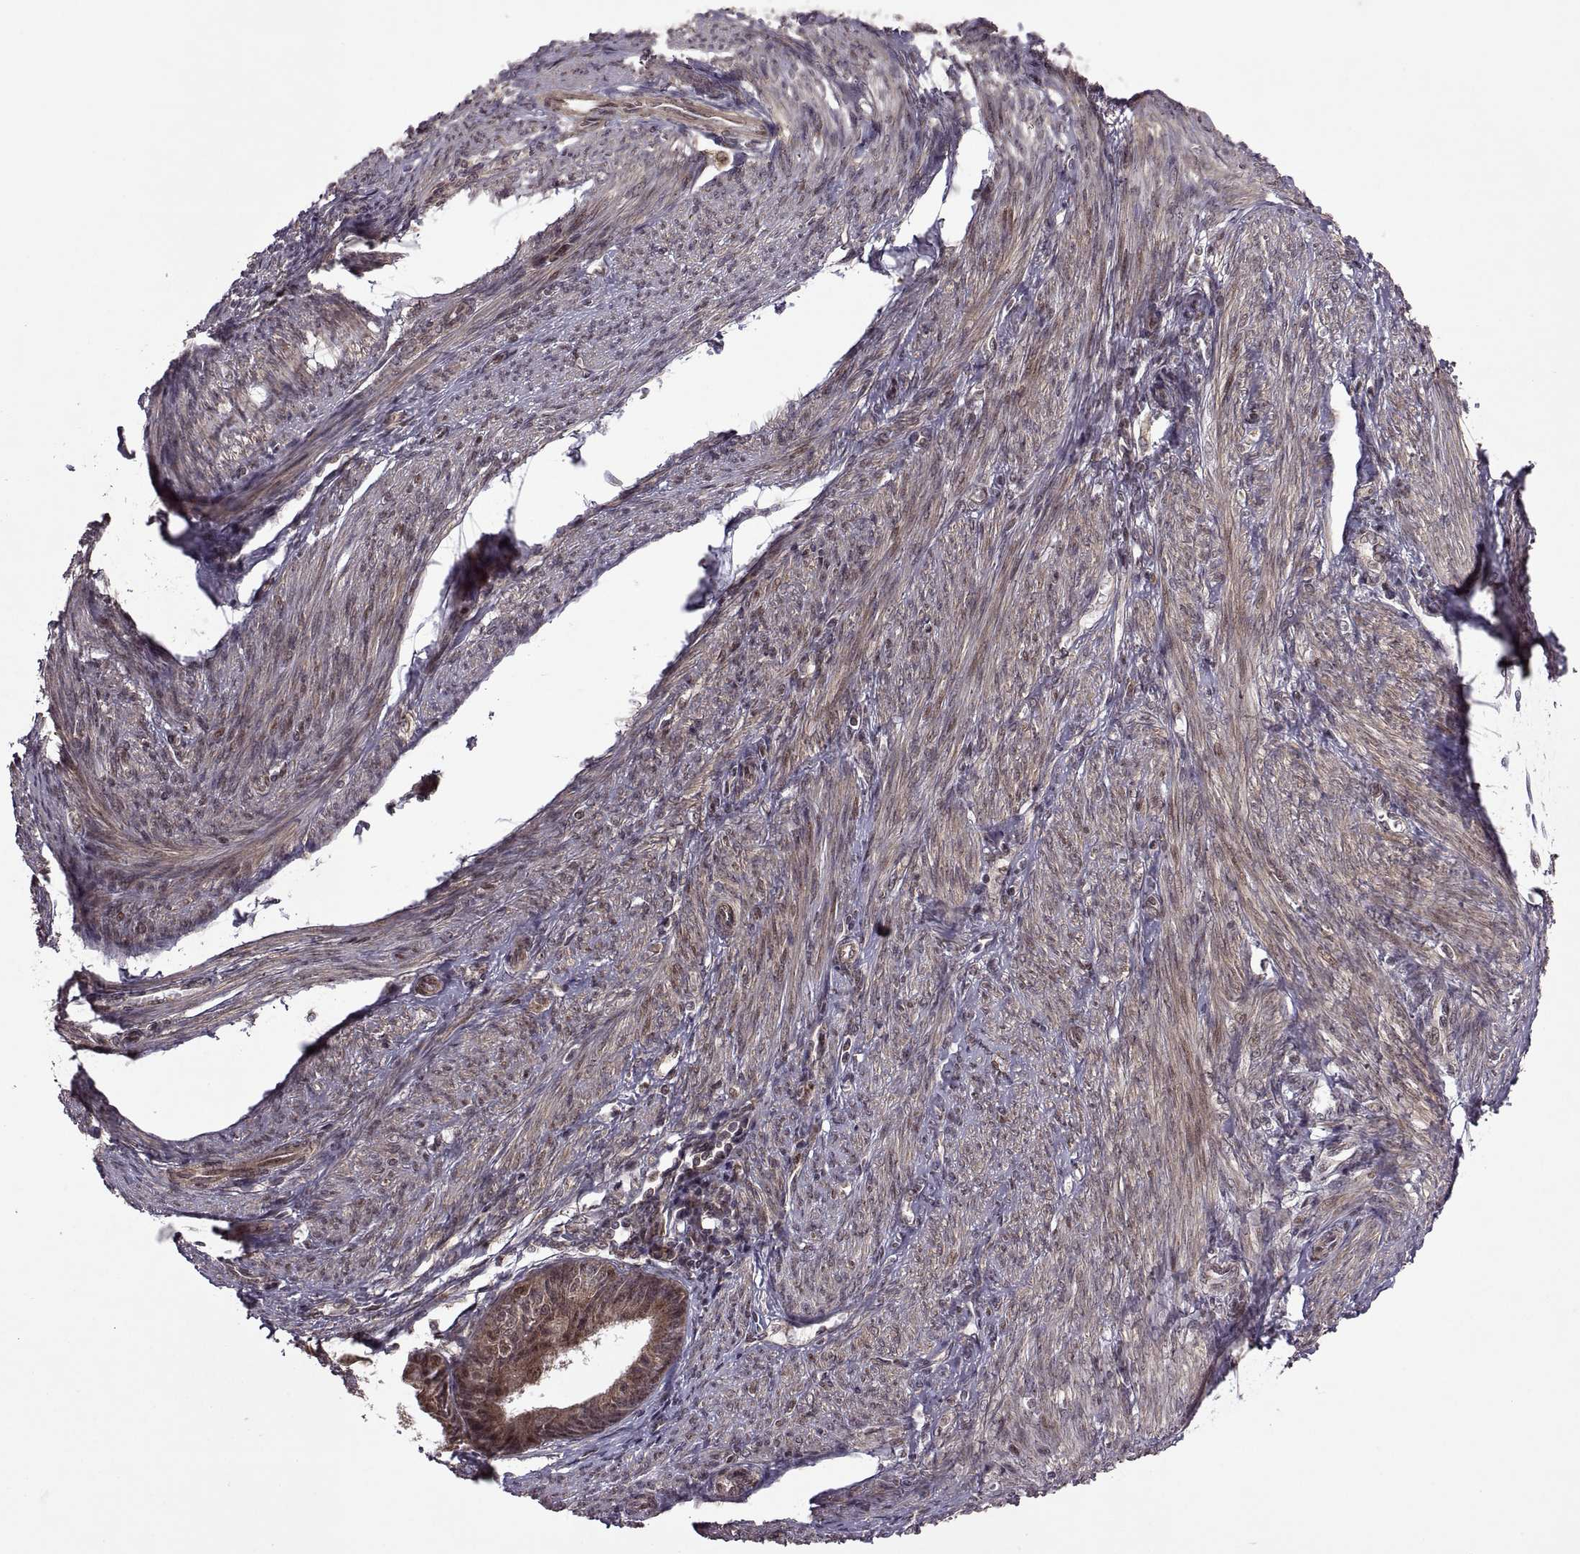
{"staining": {"intensity": "weak", "quantity": ">75%", "location": "cytoplasmic/membranous"}, "tissue": "endometrial cancer", "cell_type": "Tumor cells", "image_type": "cancer", "snomed": [{"axis": "morphology", "description": "Adenocarcinoma, NOS"}, {"axis": "topography", "description": "Endometrium"}], "caption": "Protein expression analysis of human endometrial cancer reveals weak cytoplasmic/membranous staining in approximately >75% of tumor cells.", "gene": "PTOV1", "patient": {"sex": "female", "age": 68}}